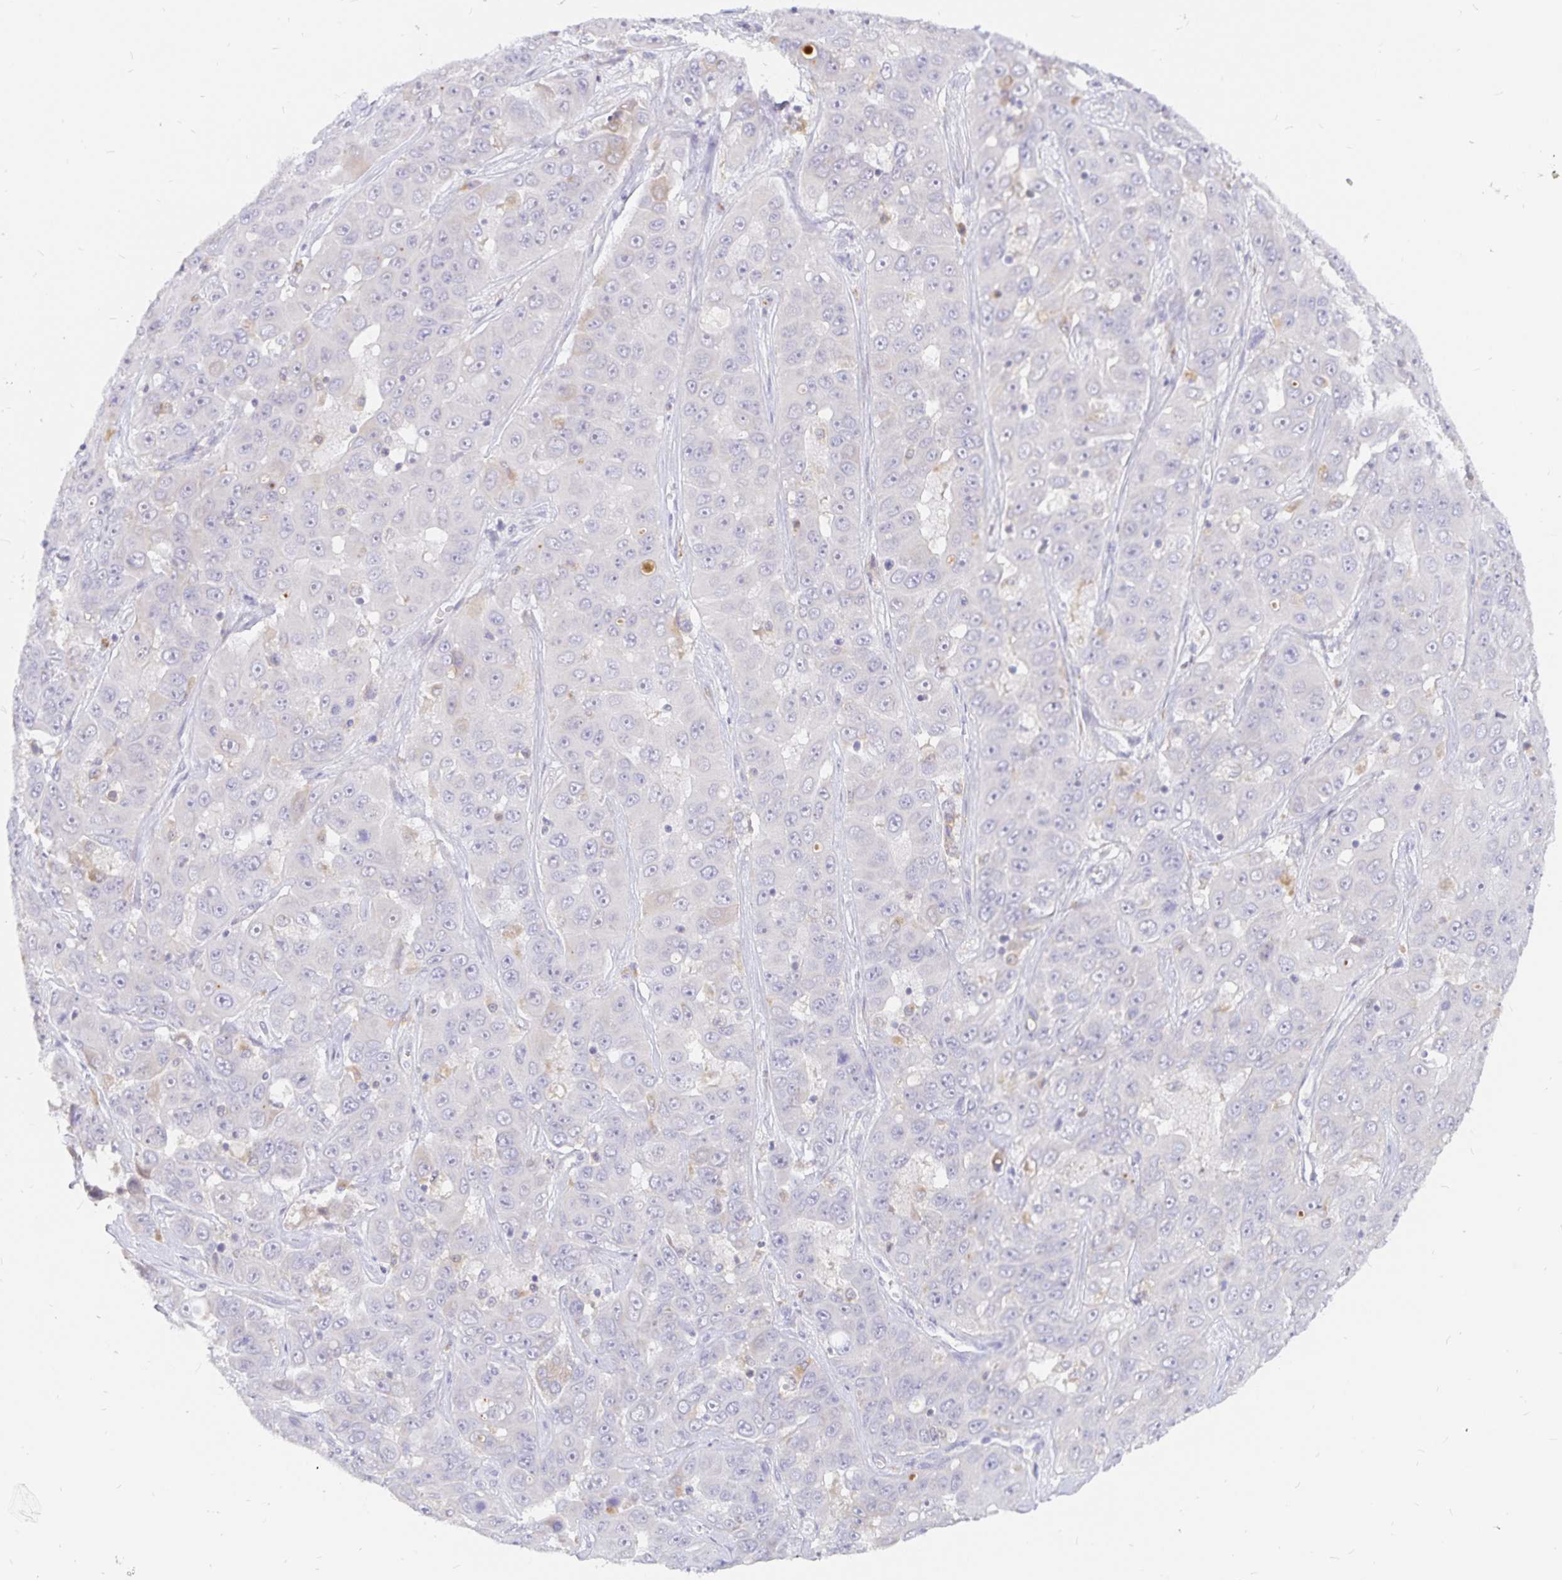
{"staining": {"intensity": "negative", "quantity": "none", "location": "none"}, "tissue": "liver cancer", "cell_type": "Tumor cells", "image_type": "cancer", "snomed": [{"axis": "morphology", "description": "Cholangiocarcinoma"}, {"axis": "topography", "description": "Liver"}], "caption": "The image shows no staining of tumor cells in liver cholangiocarcinoma. (Immunohistochemistry (ihc), brightfield microscopy, high magnification).", "gene": "PKHD1", "patient": {"sex": "female", "age": 52}}